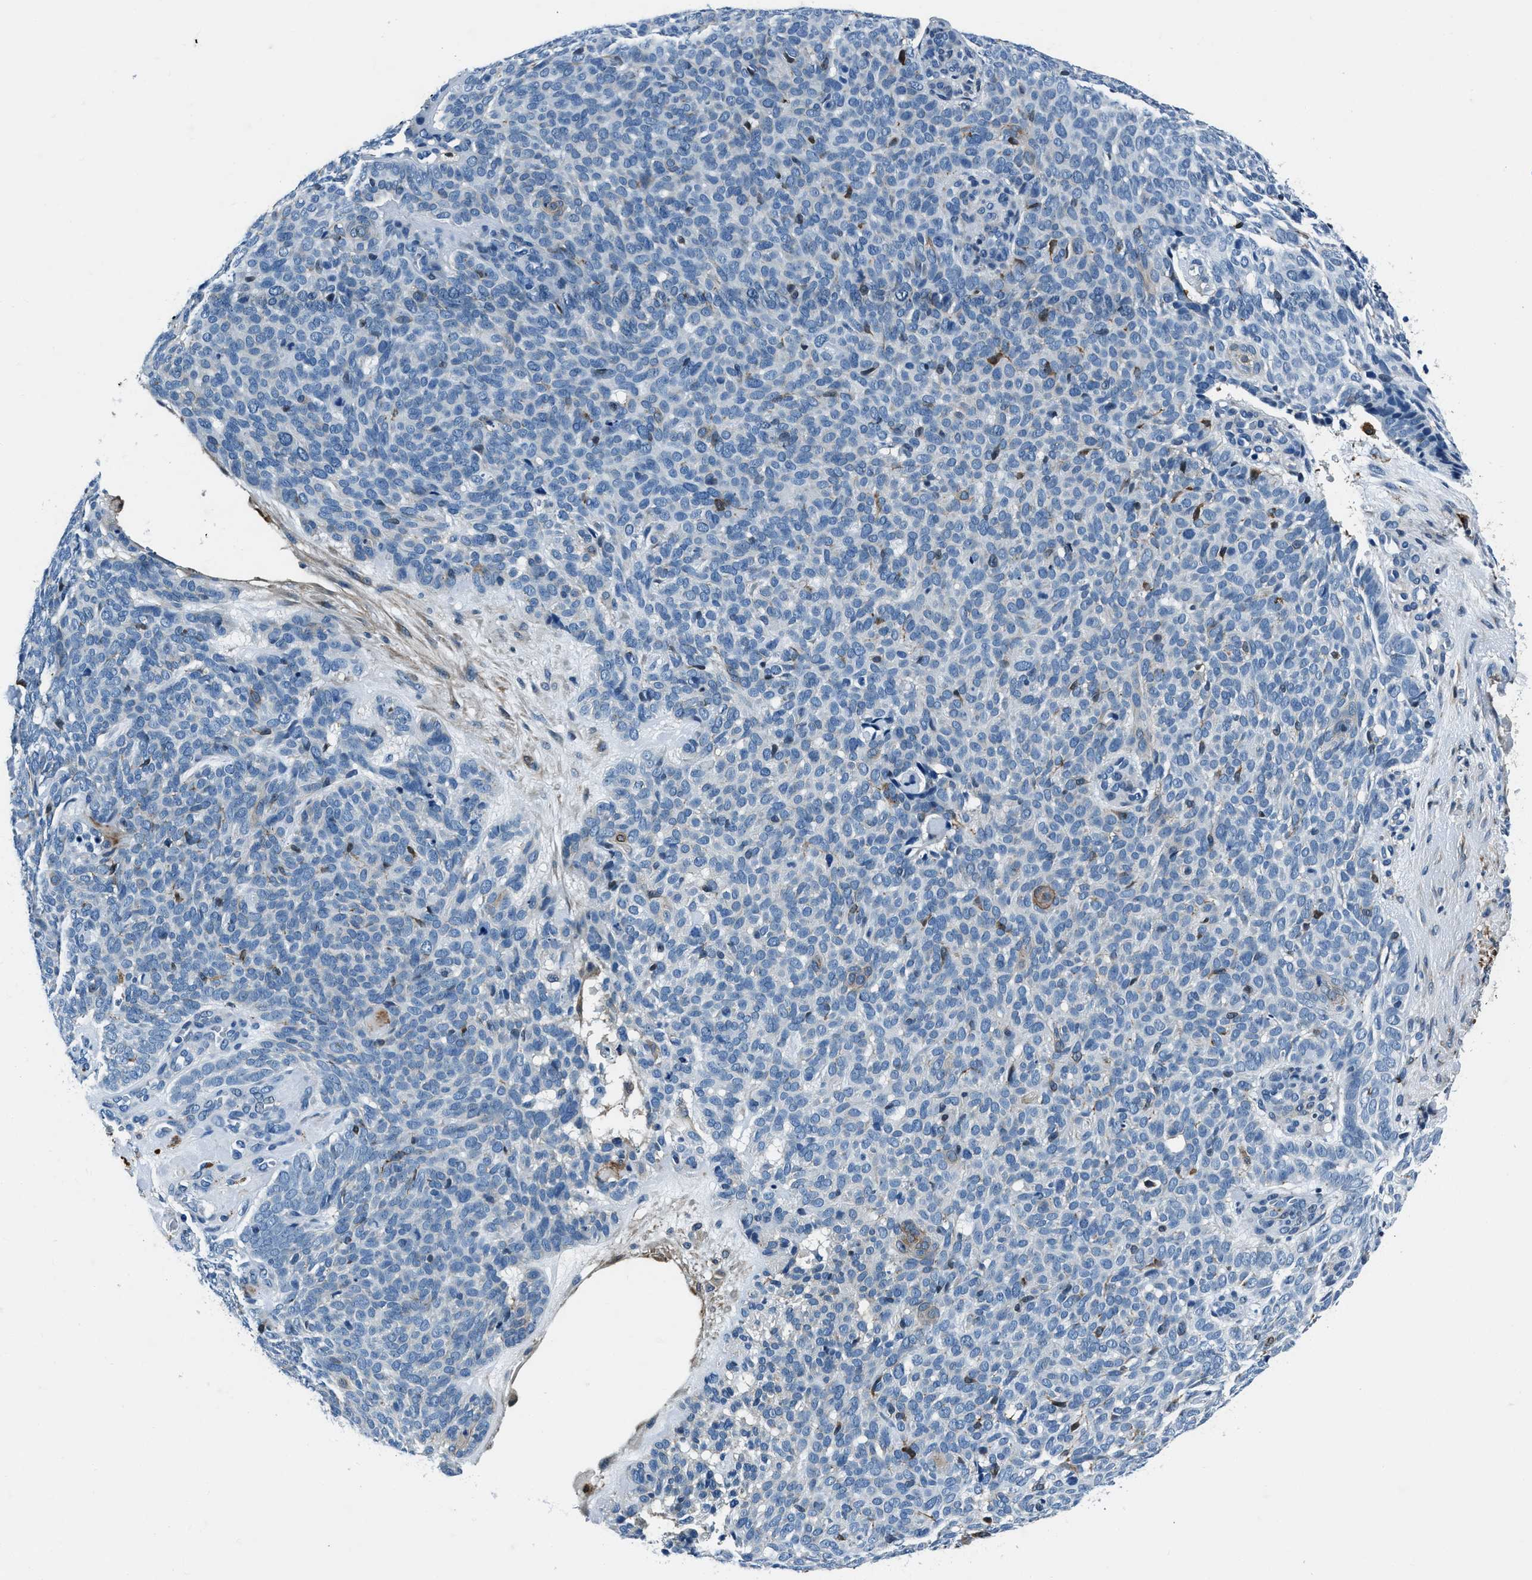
{"staining": {"intensity": "negative", "quantity": "none", "location": "none"}, "tissue": "skin cancer", "cell_type": "Tumor cells", "image_type": "cancer", "snomed": [{"axis": "morphology", "description": "Basal cell carcinoma"}, {"axis": "topography", "description": "Skin"}], "caption": "High power microscopy micrograph of an immunohistochemistry (IHC) histopathology image of skin basal cell carcinoma, revealing no significant staining in tumor cells.", "gene": "PTPDC1", "patient": {"sex": "male", "age": 61}}